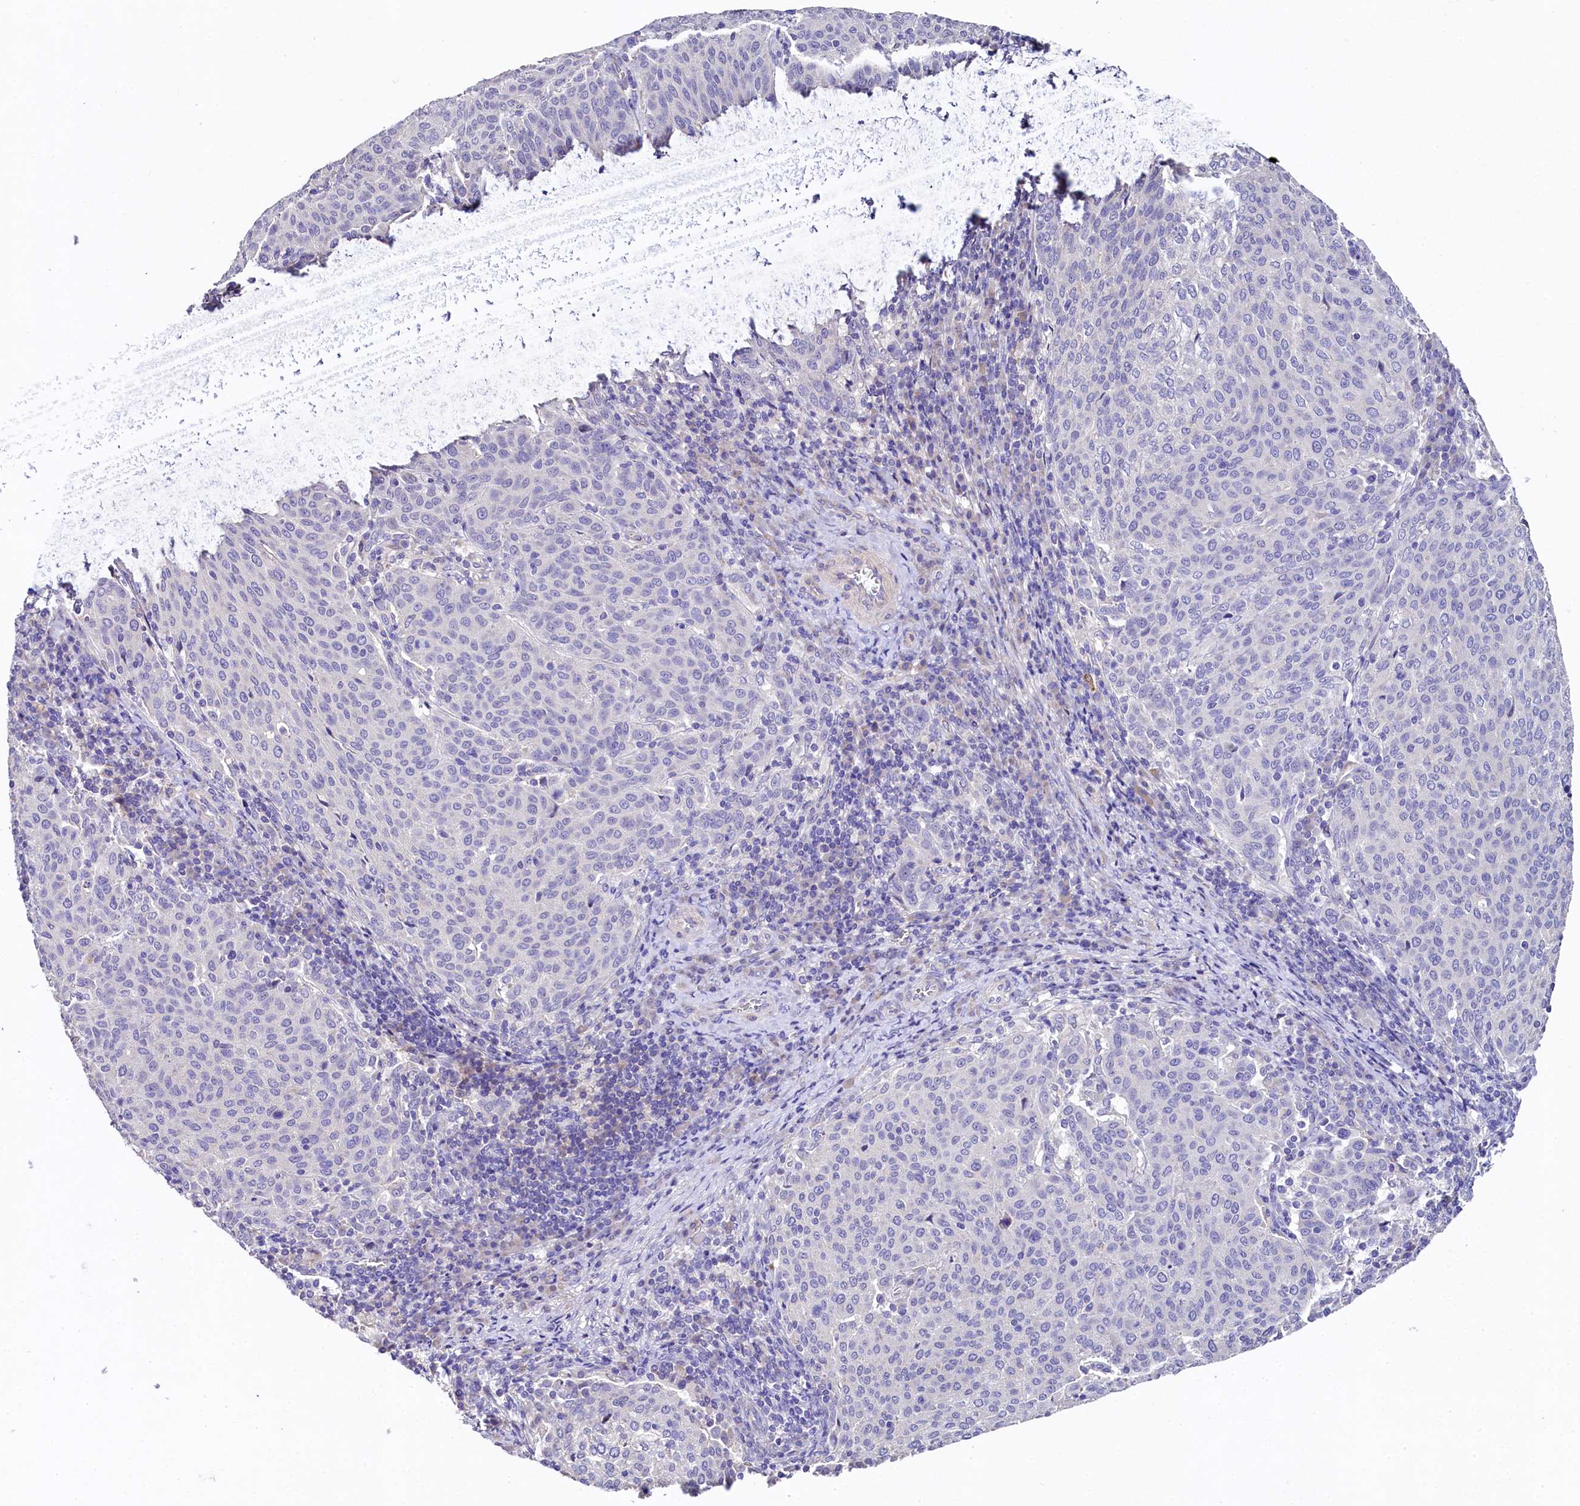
{"staining": {"intensity": "negative", "quantity": "none", "location": "none"}, "tissue": "cervical cancer", "cell_type": "Tumor cells", "image_type": "cancer", "snomed": [{"axis": "morphology", "description": "Squamous cell carcinoma, NOS"}, {"axis": "topography", "description": "Cervix"}], "caption": "Micrograph shows no protein positivity in tumor cells of cervical cancer (squamous cell carcinoma) tissue. The staining is performed using DAB brown chromogen with nuclei counter-stained in using hematoxylin.", "gene": "FXYD6", "patient": {"sex": "female", "age": 46}}